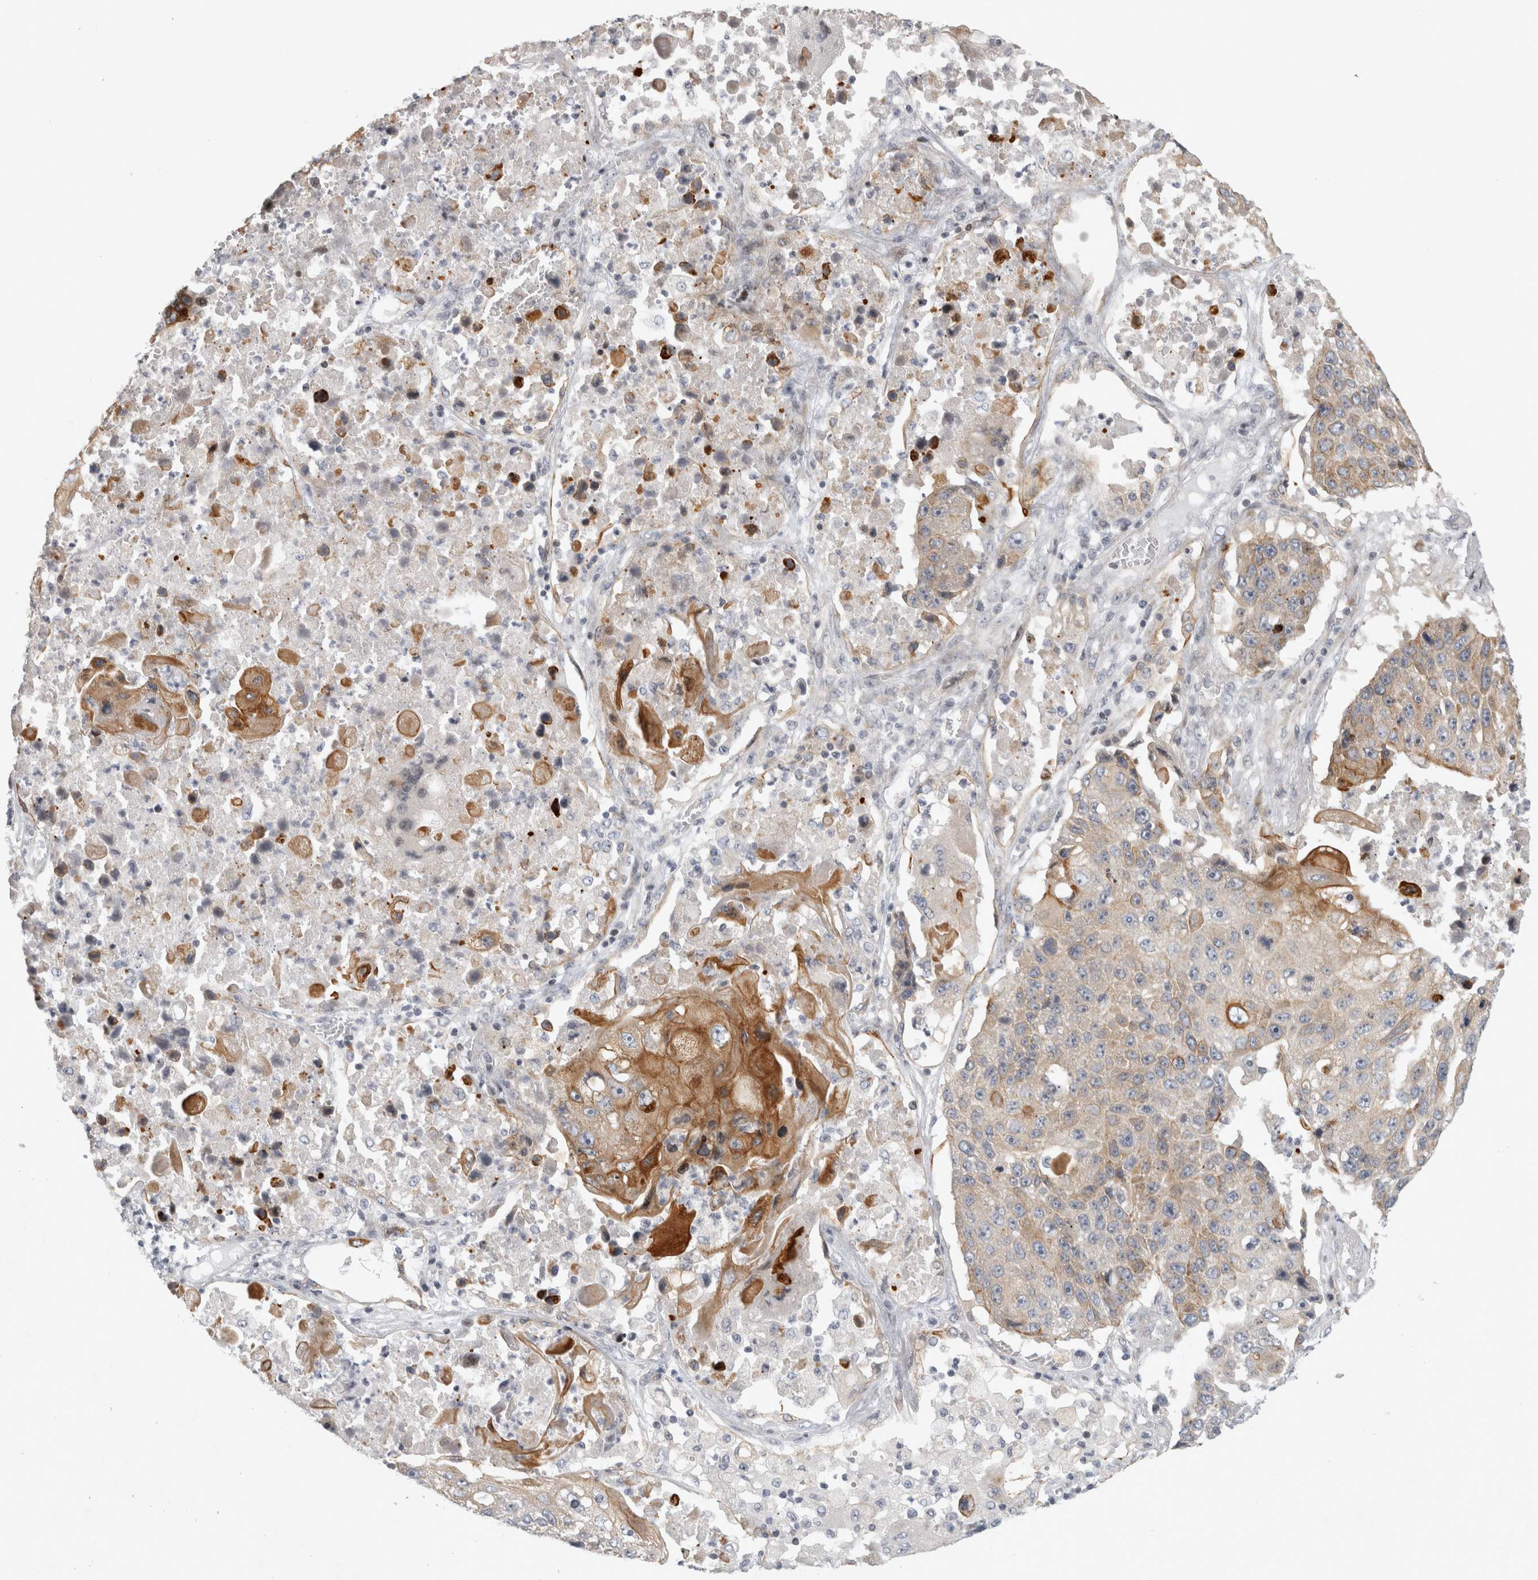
{"staining": {"intensity": "moderate", "quantity": "25%-75%", "location": "cytoplasmic/membranous"}, "tissue": "lung cancer", "cell_type": "Tumor cells", "image_type": "cancer", "snomed": [{"axis": "morphology", "description": "Squamous cell carcinoma, NOS"}, {"axis": "topography", "description": "Lung"}], "caption": "Immunohistochemistry (IHC) of squamous cell carcinoma (lung) exhibits medium levels of moderate cytoplasmic/membranous positivity in approximately 25%-75% of tumor cells.", "gene": "UTP25", "patient": {"sex": "male", "age": 61}}